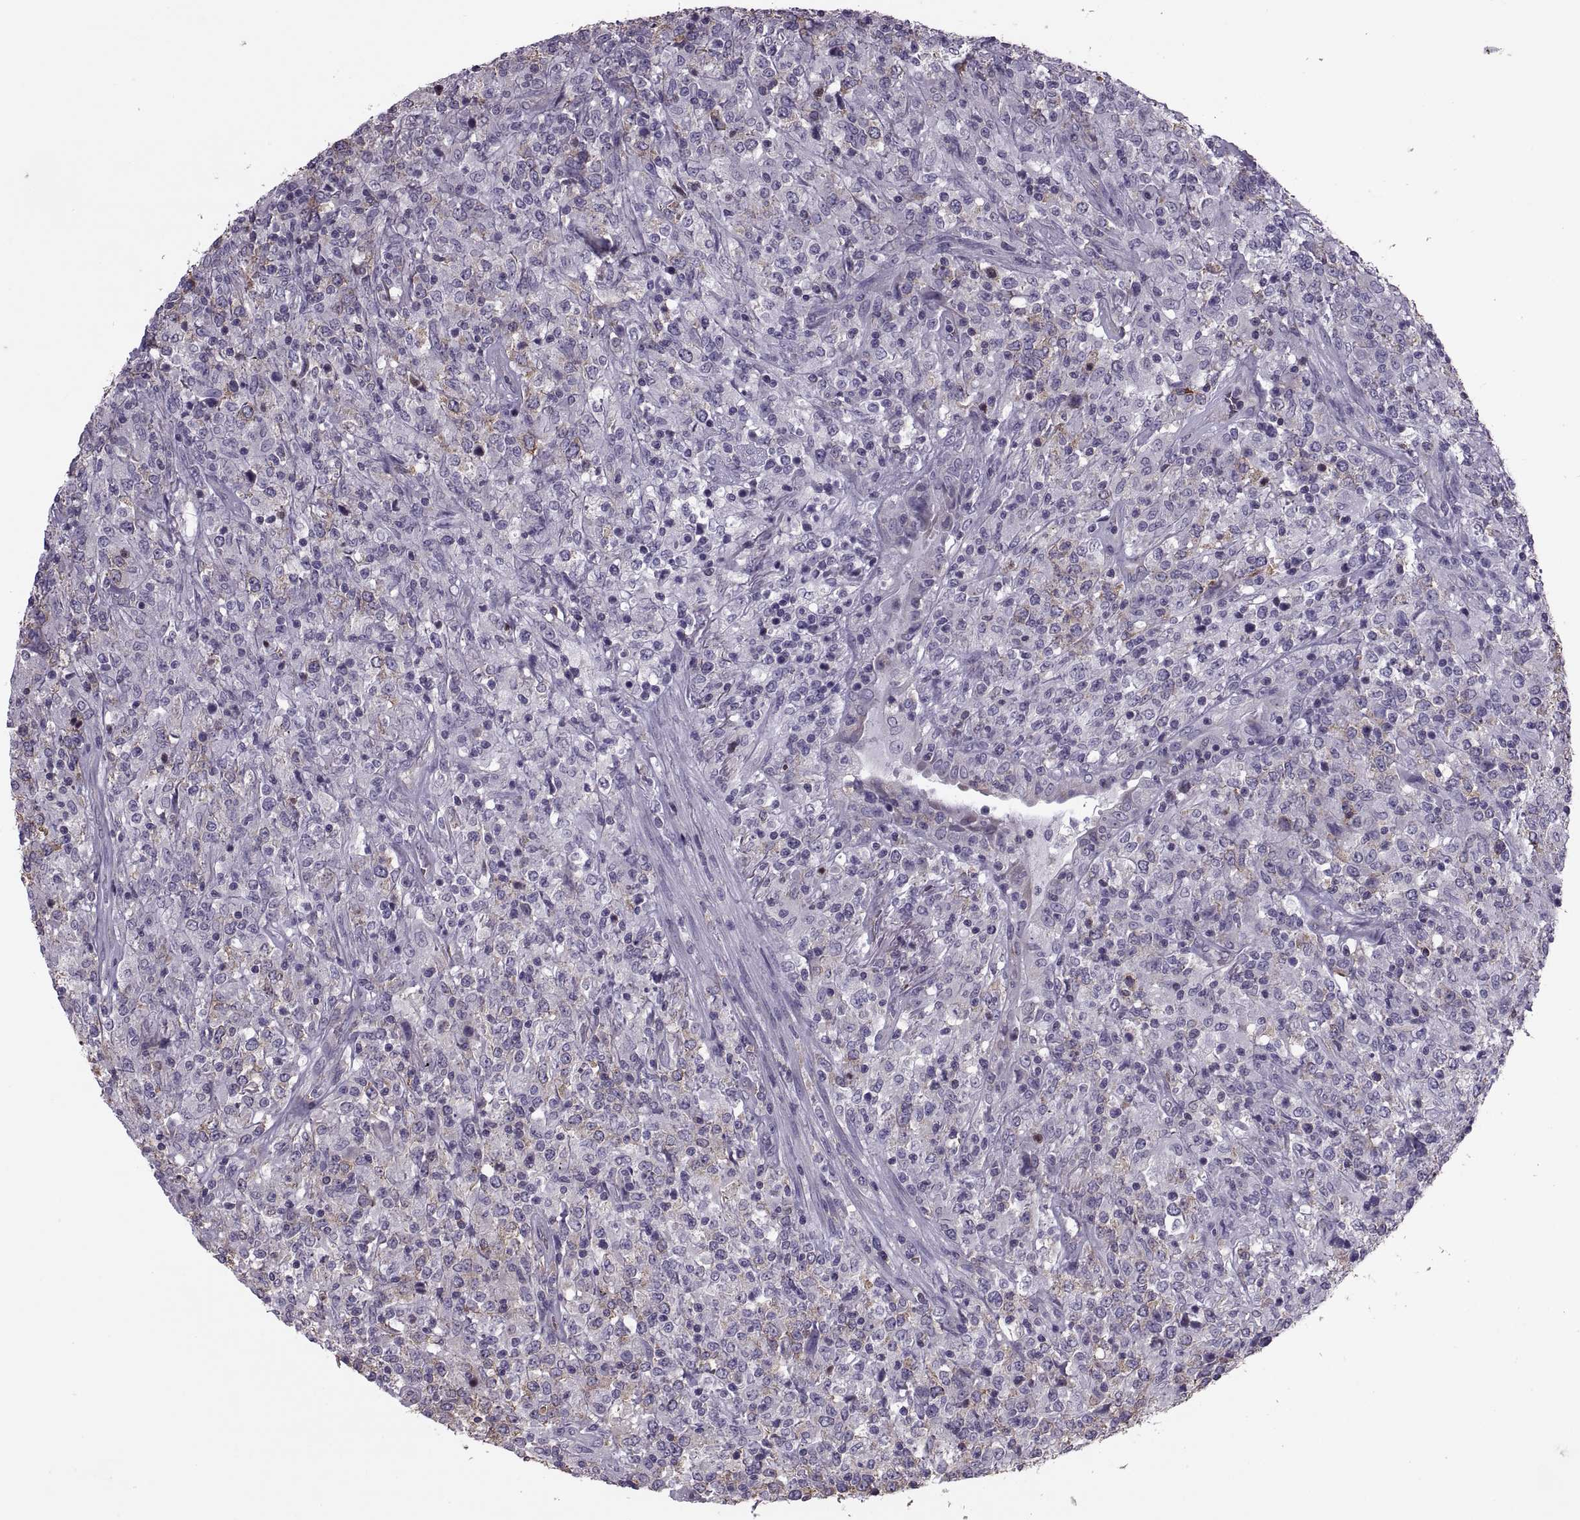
{"staining": {"intensity": "moderate", "quantity": "<25%", "location": "cytoplasmic/membranous"}, "tissue": "lymphoma", "cell_type": "Tumor cells", "image_type": "cancer", "snomed": [{"axis": "morphology", "description": "Malignant lymphoma, non-Hodgkin's type, High grade"}, {"axis": "topography", "description": "Lung"}], "caption": "There is low levels of moderate cytoplasmic/membranous staining in tumor cells of malignant lymphoma, non-Hodgkin's type (high-grade), as demonstrated by immunohistochemical staining (brown color).", "gene": "PABPC1", "patient": {"sex": "male", "age": 79}}